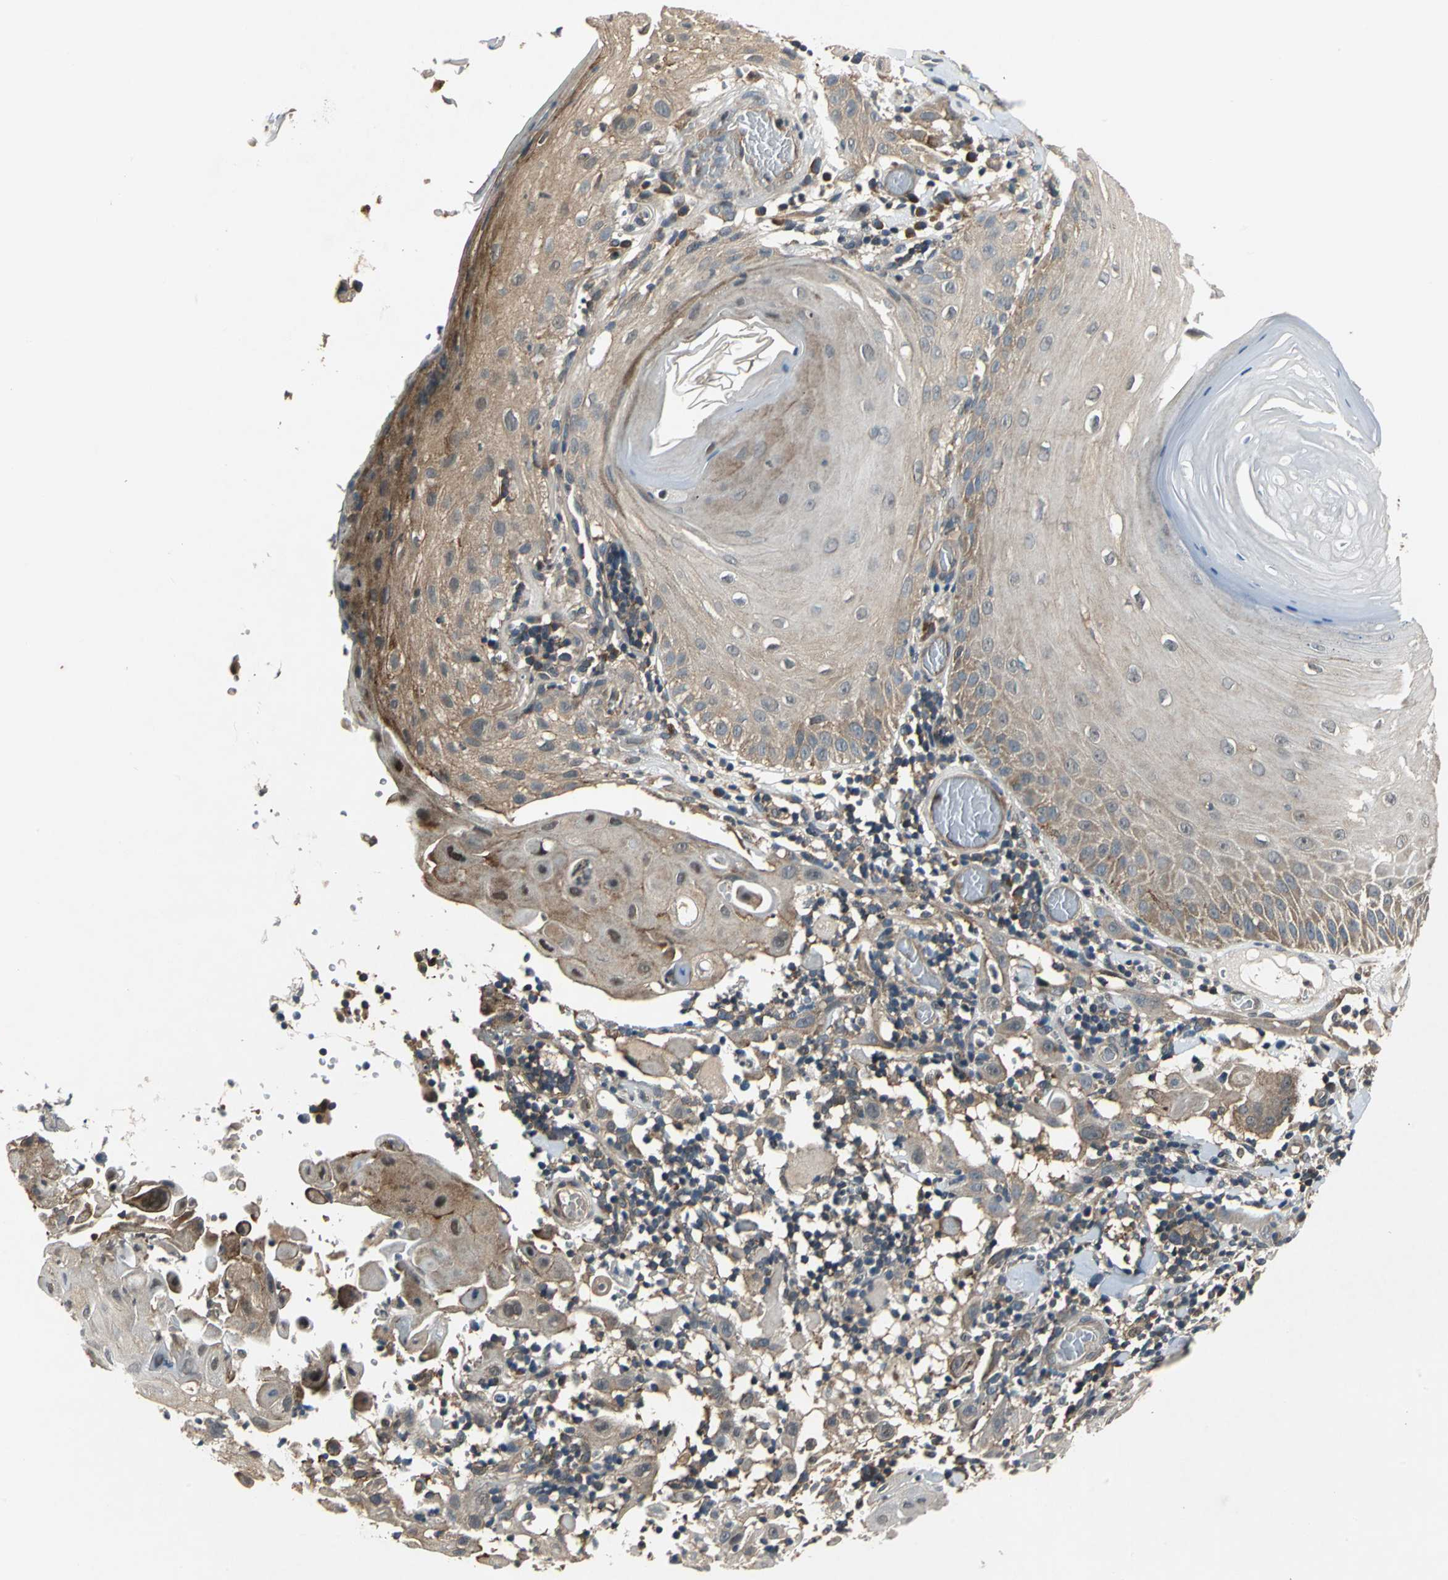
{"staining": {"intensity": "weak", "quantity": "25%-75%", "location": "cytoplasmic/membranous"}, "tissue": "skin cancer", "cell_type": "Tumor cells", "image_type": "cancer", "snomed": [{"axis": "morphology", "description": "Squamous cell carcinoma, NOS"}, {"axis": "topography", "description": "Skin"}], "caption": "DAB immunohistochemical staining of human skin cancer reveals weak cytoplasmic/membranous protein staining in about 25%-75% of tumor cells.", "gene": "EIF2B2", "patient": {"sex": "male", "age": 24}}